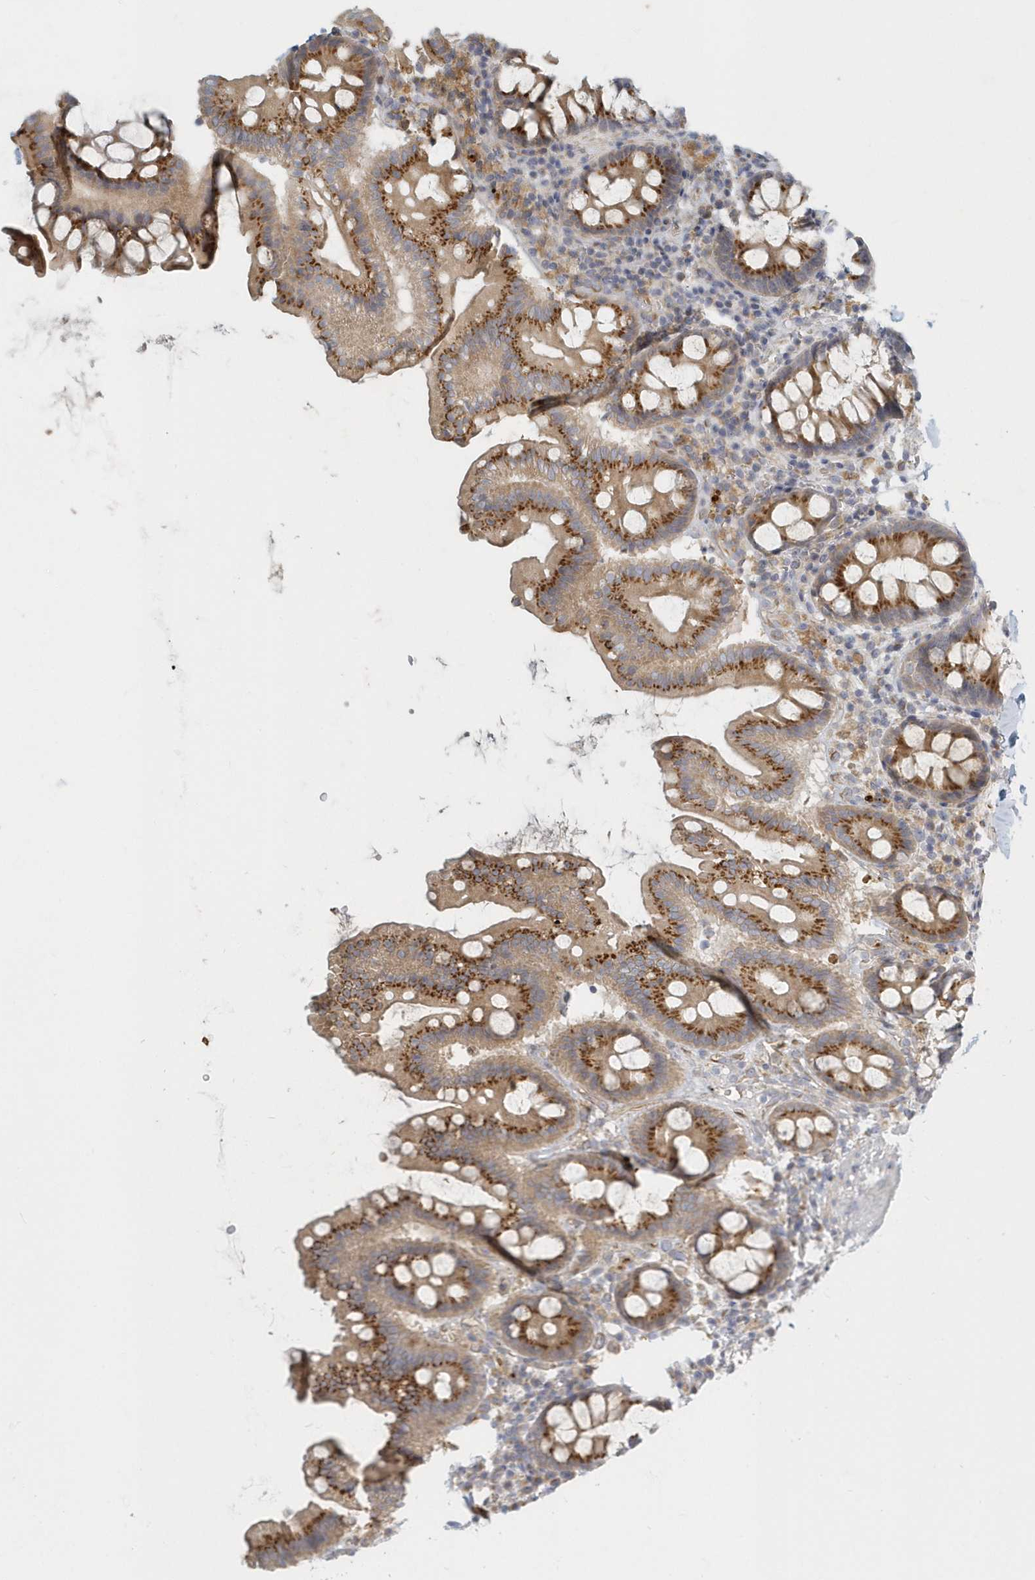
{"staining": {"intensity": "moderate", "quantity": ">75%", "location": "cytoplasmic/membranous"}, "tissue": "colon", "cell_type": "Glandular cells", "image_type": "normal", "snomed": [{"axis": "morphology", "description": "Normal tissue, NOS"}, {"axis": "topography", "description": "Colon"}], "caption": "Human colon stained for a protein (brown) exhibits moderate cytoplasmic/membranous positive staining in approximately >75% of glandular cells.", "gene": "NAPB", "patient": {"sex": "female", "age": 79}}